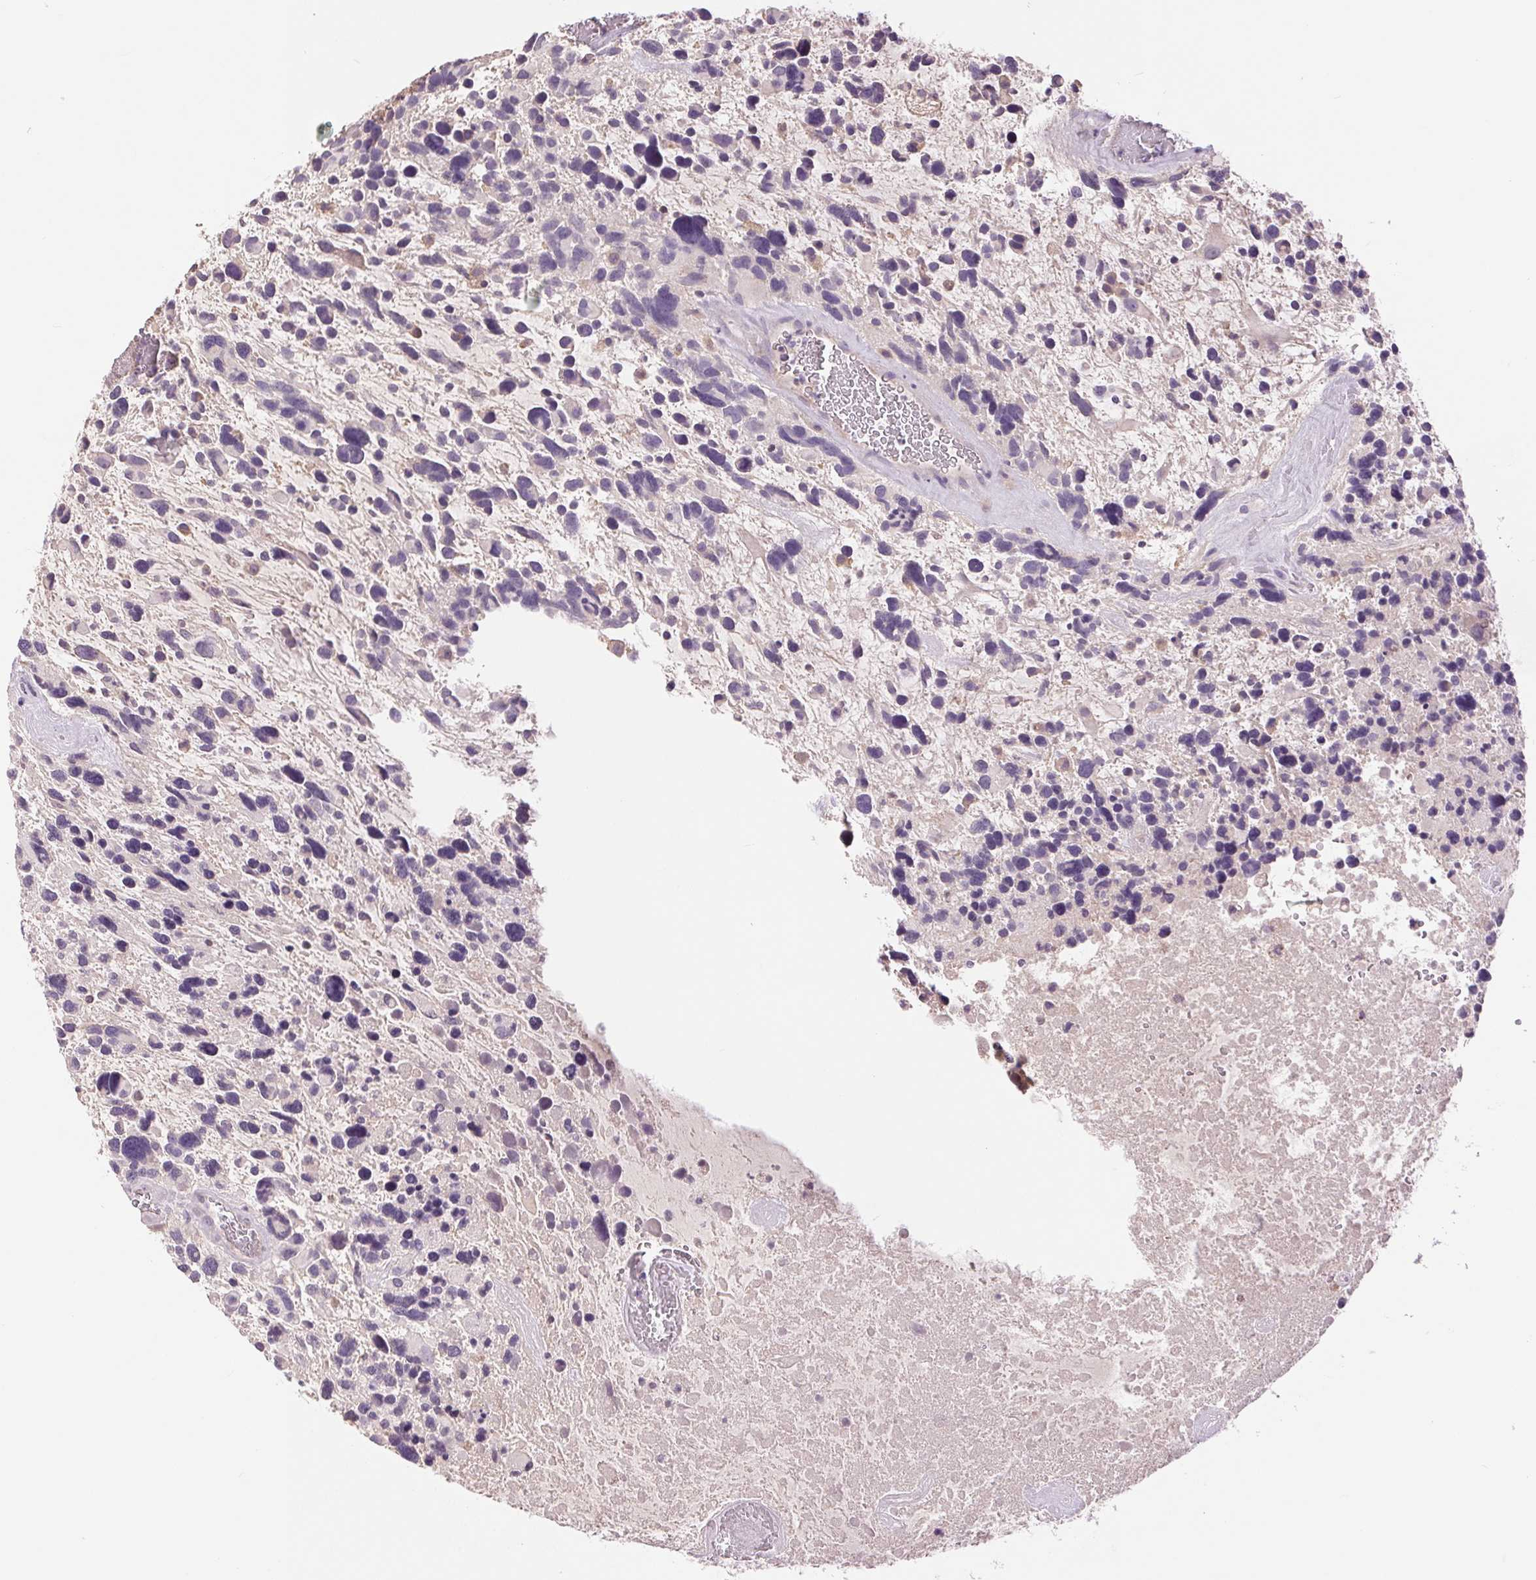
{"staining": {"intensity": "negative", "quantity": "none", "location": "none"}, "tissue": "glioma", "cell_type": "Tumor cells", "image_type": "cancer", "snomed": [{"axis": "morphology", "description": "Glioma, malignant, High grade"}, {"axis": "topography", "description": "Brain"}], "caption": "This is an IHC histopathology image of glioma. There is no staining in tumor cells.", "gene": "FXYD4", "patient": {"sex": "male", "age": 49}}